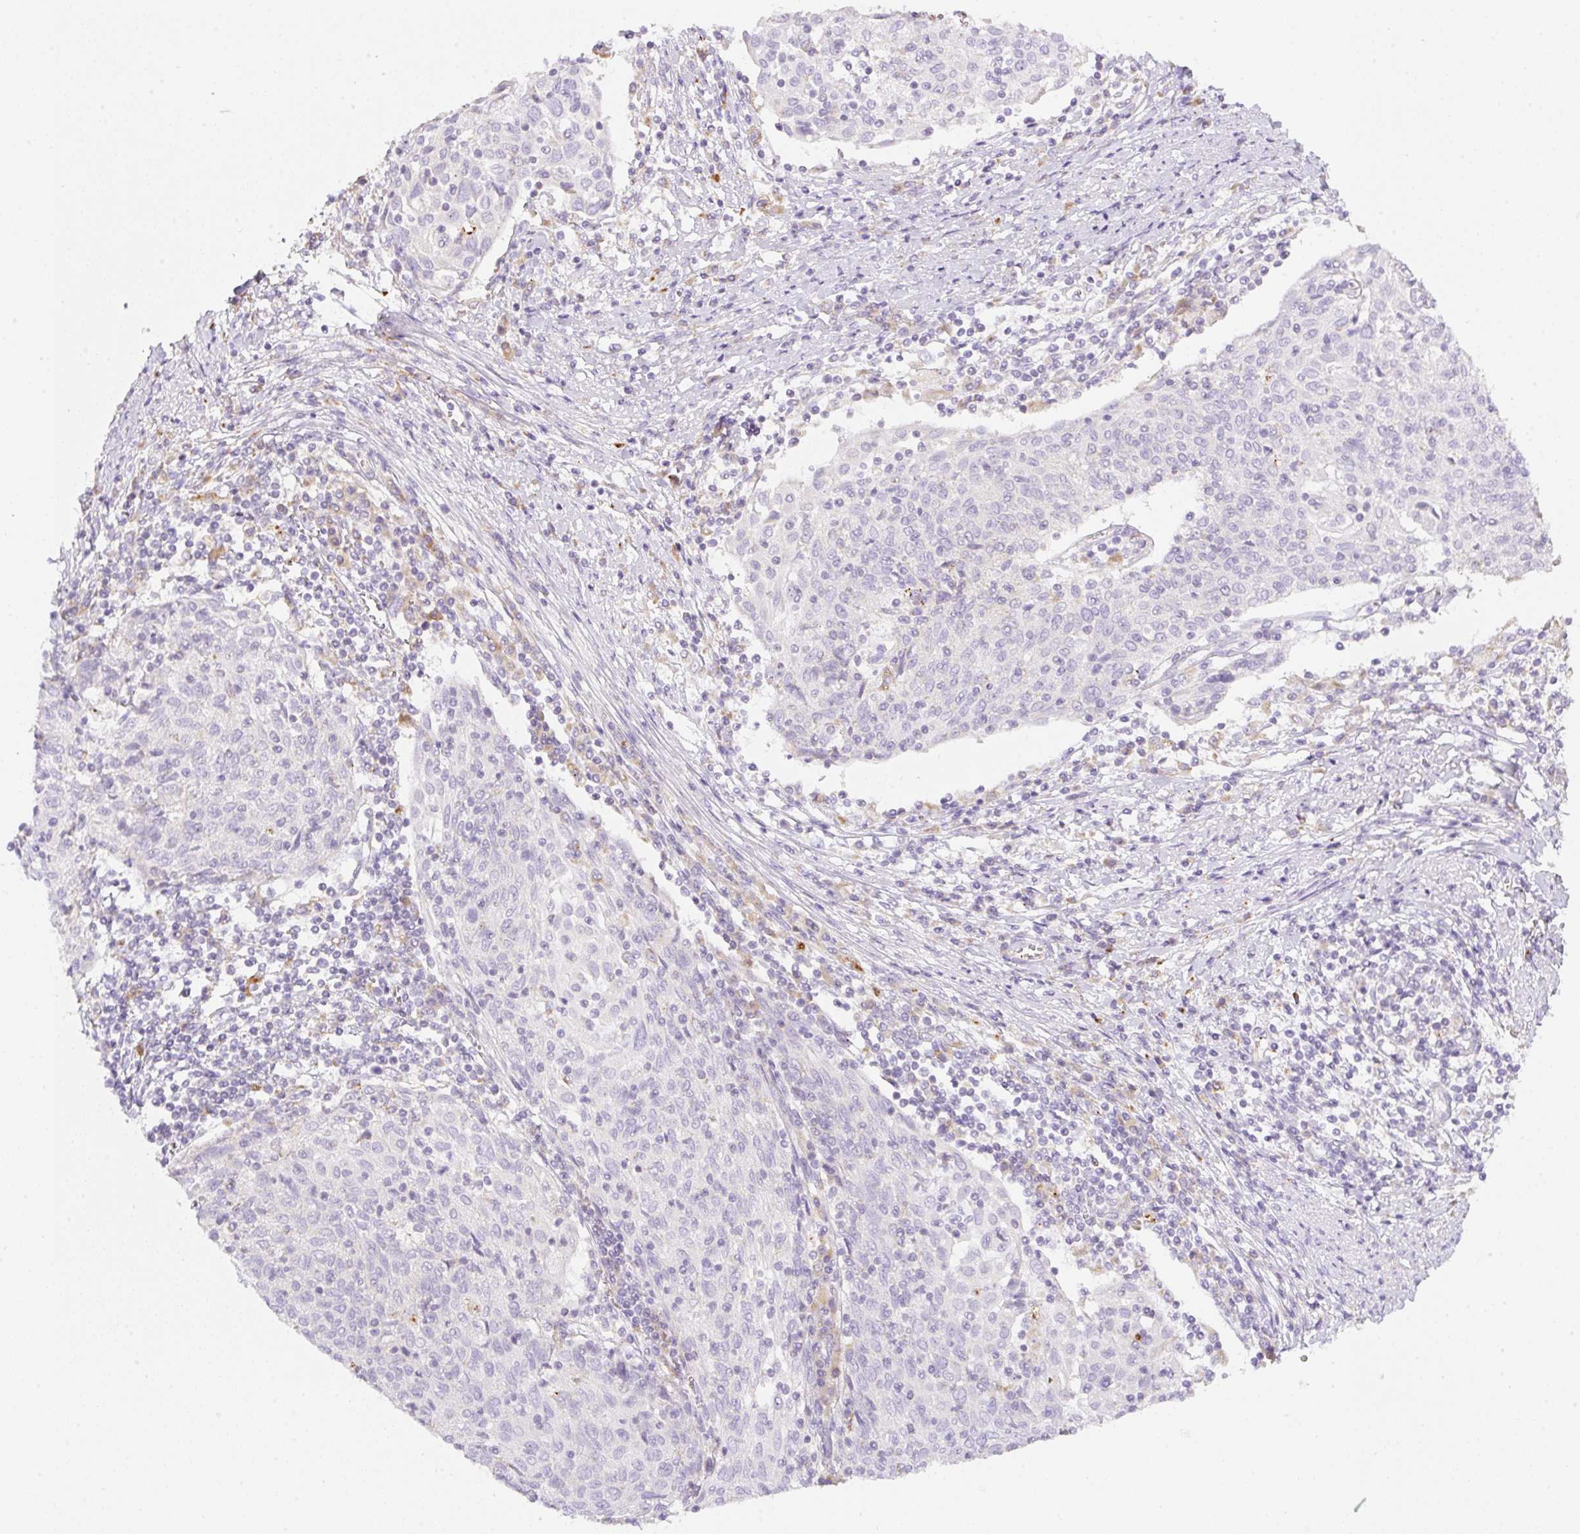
{"staining": {"intensity": "negative", "quantity": "none", "location": "none"}, "tissue": "cervical cancer", "cell_type": "Tumor cells", "image_type": "cancer", "snomed": [{"axis": "morphology", "description": "Squamous cell carcinoma, NOS"}, {"axis": "topography", "description": "Cervix"}], "caption": "The histopathology image displays no significant expression in tumor cells of cervical cancer.", "gene": "CLEC3A", "patient": {"sex": "female", "age": 52}}